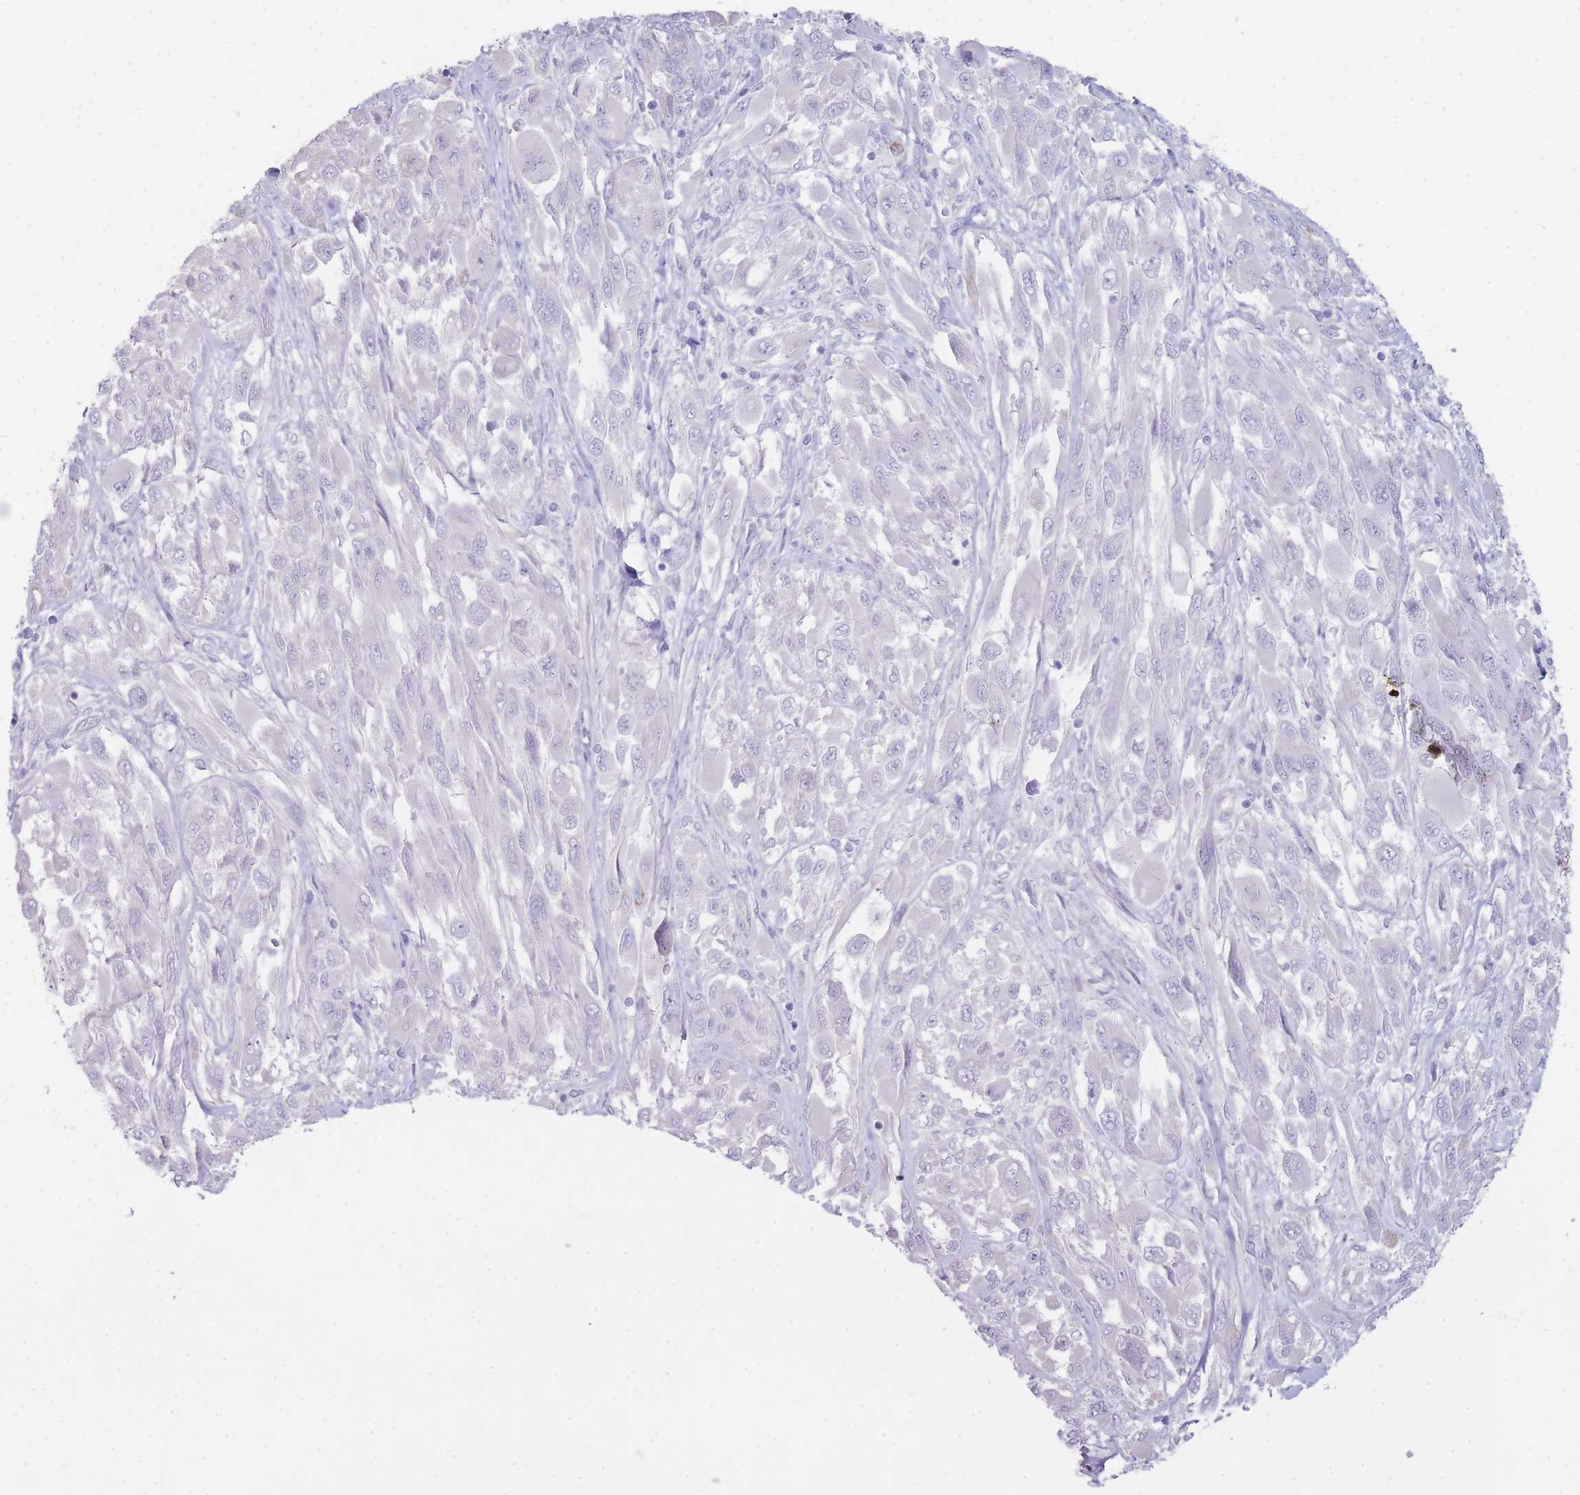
{"staining": {"intensity": "negative", "quantity": "none", "location": "none"}, "tissue": "melanoma", "cell_type": "Tumor cells", "image_type": "cancer", "snomed": [{"axis": "morphology", "description": "Malignant melanoma, NOS"}, {"axis": "topography", "description": "Skin"}], "caption": "Melanoma was stained to show a protein in brown. There is no significant expression in tumor cells.", "gene": "UTP14A", "patient": {"sex": "female", "age": 91}}